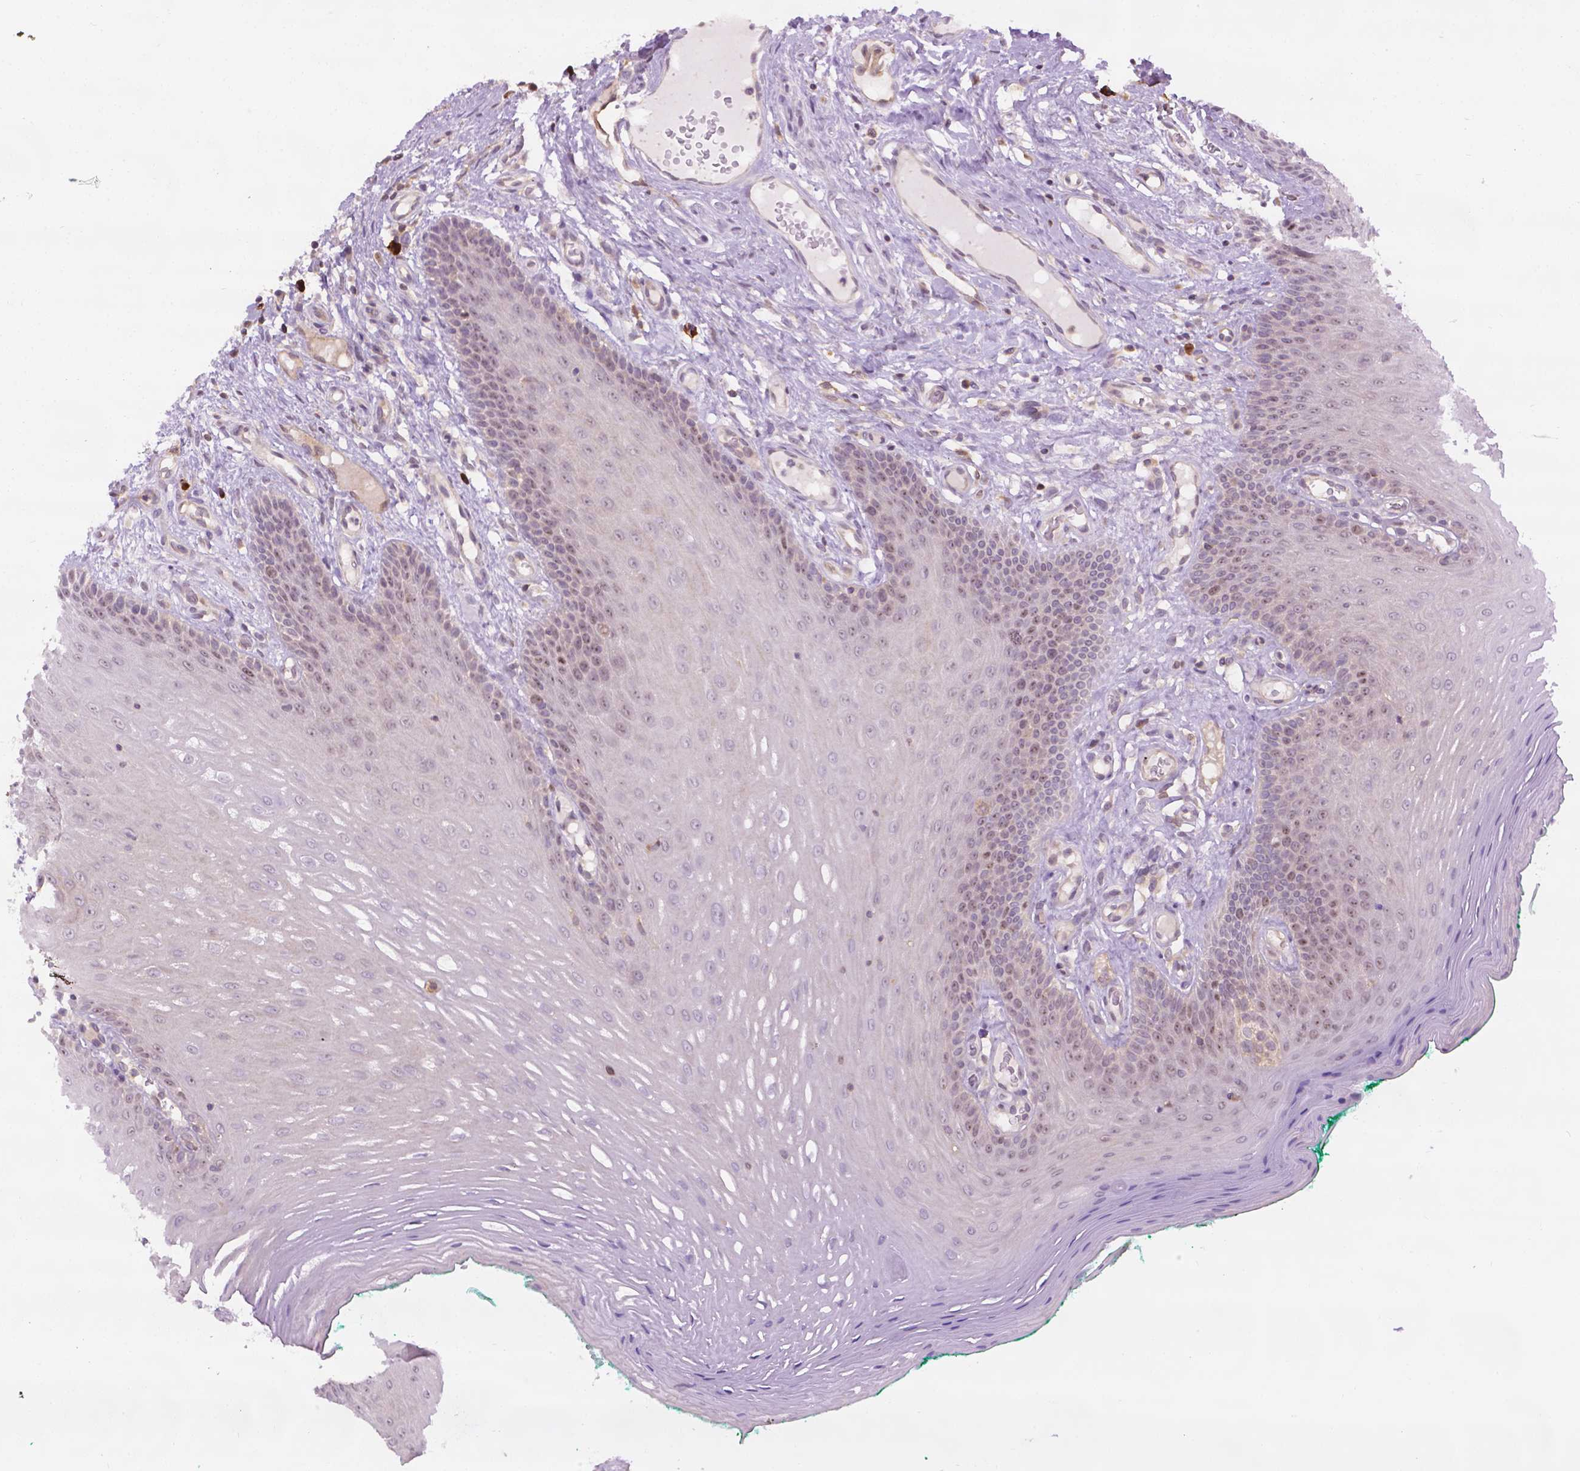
{"staining": {"intensity": "moderate", "quantity": "<25%", "location": "nuclear"}, "tissue": "oral mucosa", "cell_type": "Squamous epithelial cells", "image_type": "normal", "snomed": [{"axis": "morphology", "description": "Normal tissue, NOS"}, {"axis": "morphology", "description": "Squamous cell carcinoma, NOS"}, {"axis": "topography", "description": "Oral tissue"}, {"axis": "topography", "description": "Head-Neck"}], "caption": "Immunohistochemistry image of benign oral mucosa stained for a protein (brown), which shows low levels of moderate nuclear positivity in approximately <25% of squamous epithelial cells.", "gene": "DENND4A", "patient": {"sex": "male", "age": 78}}